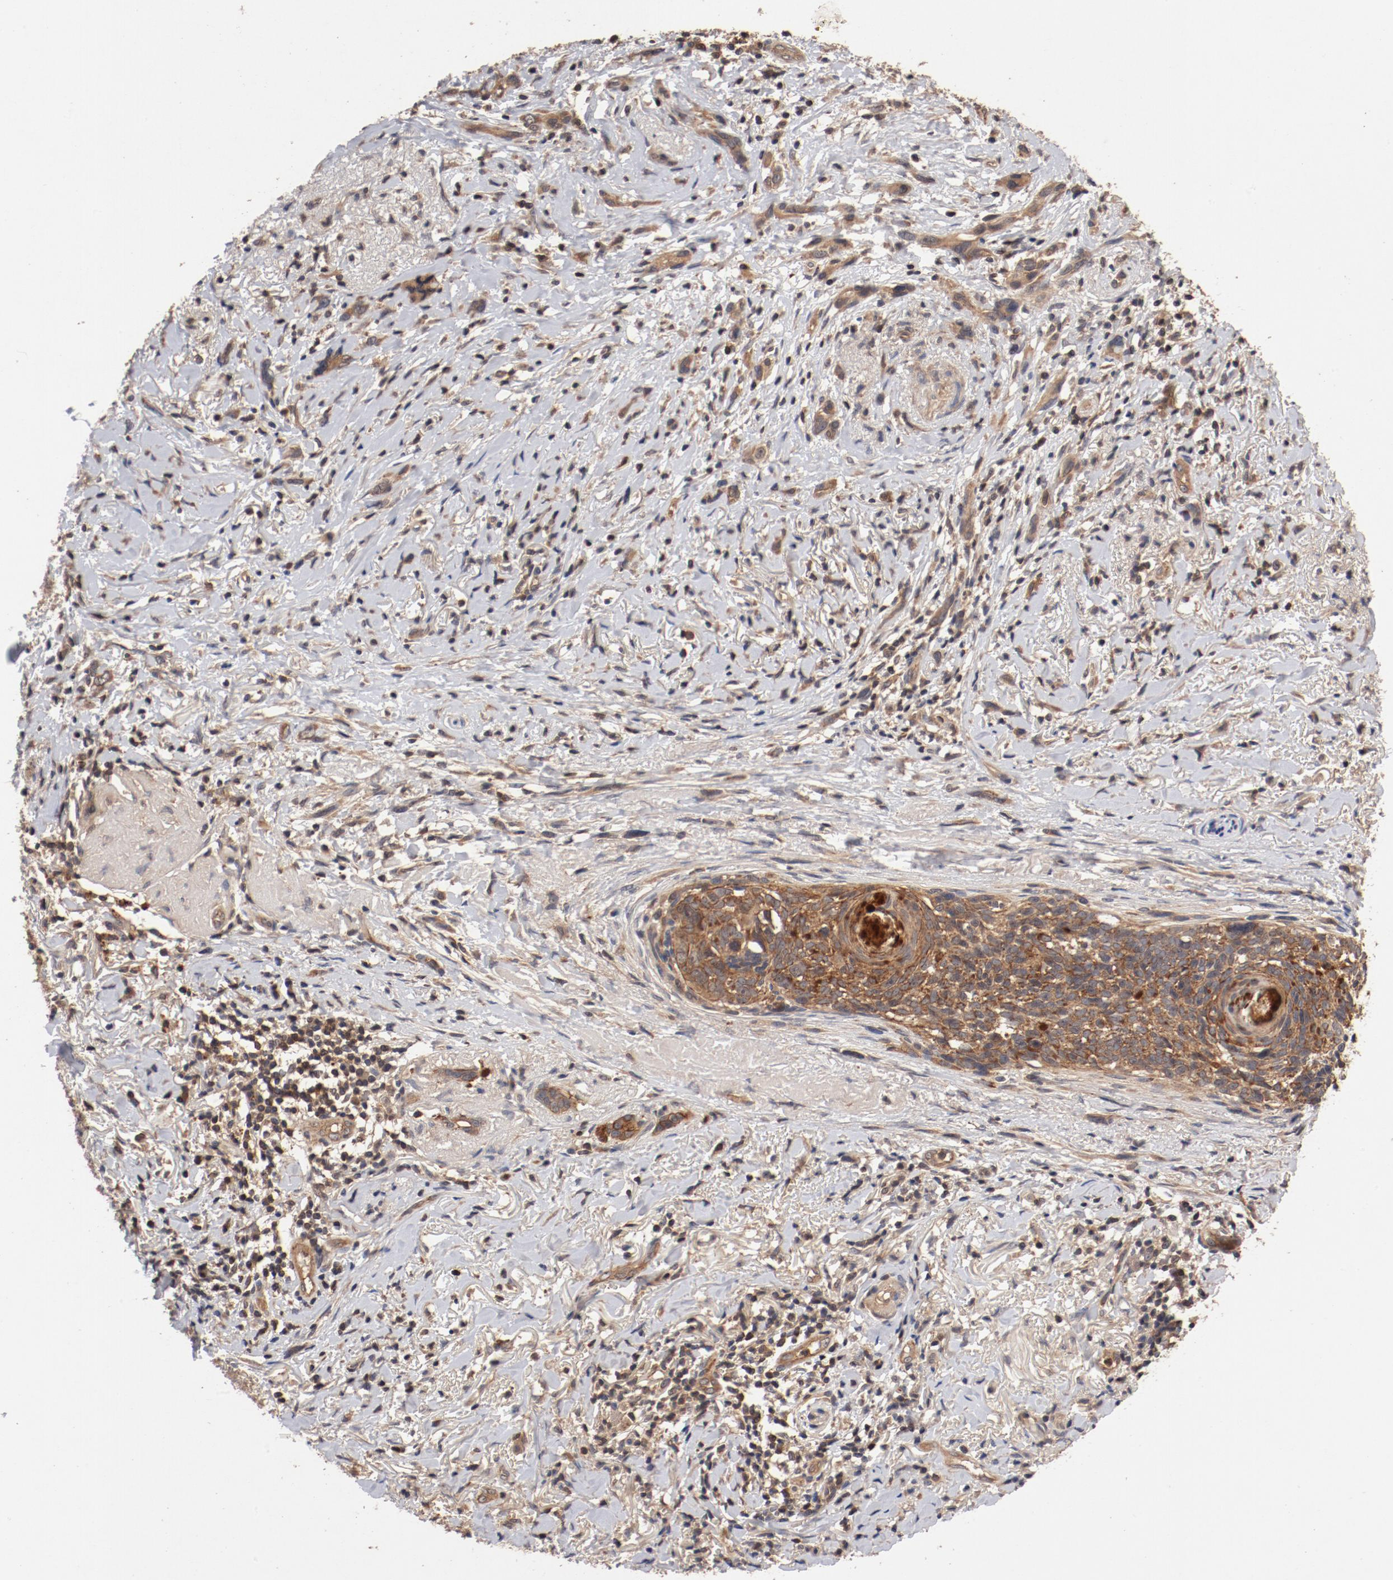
{"staining": {"intensity": "moderate", "quantity": ">75%", "location": "cytoplasmic/membranous"}, "tissue": "melanoma", "cell_type": "Tumor cells", "image_type": "cancer", "snomed": [{"axis": "morphology", "description": "Malignant melanoma, NOS"}, {"axis": "topography", "description": "Skin"}], "caption": "Malignant melanoma stained with a protein marker demonstrates moderate staining in tumor cells.", "gene": "GUF1", "patient": {"sex": "male", "age": 91}}